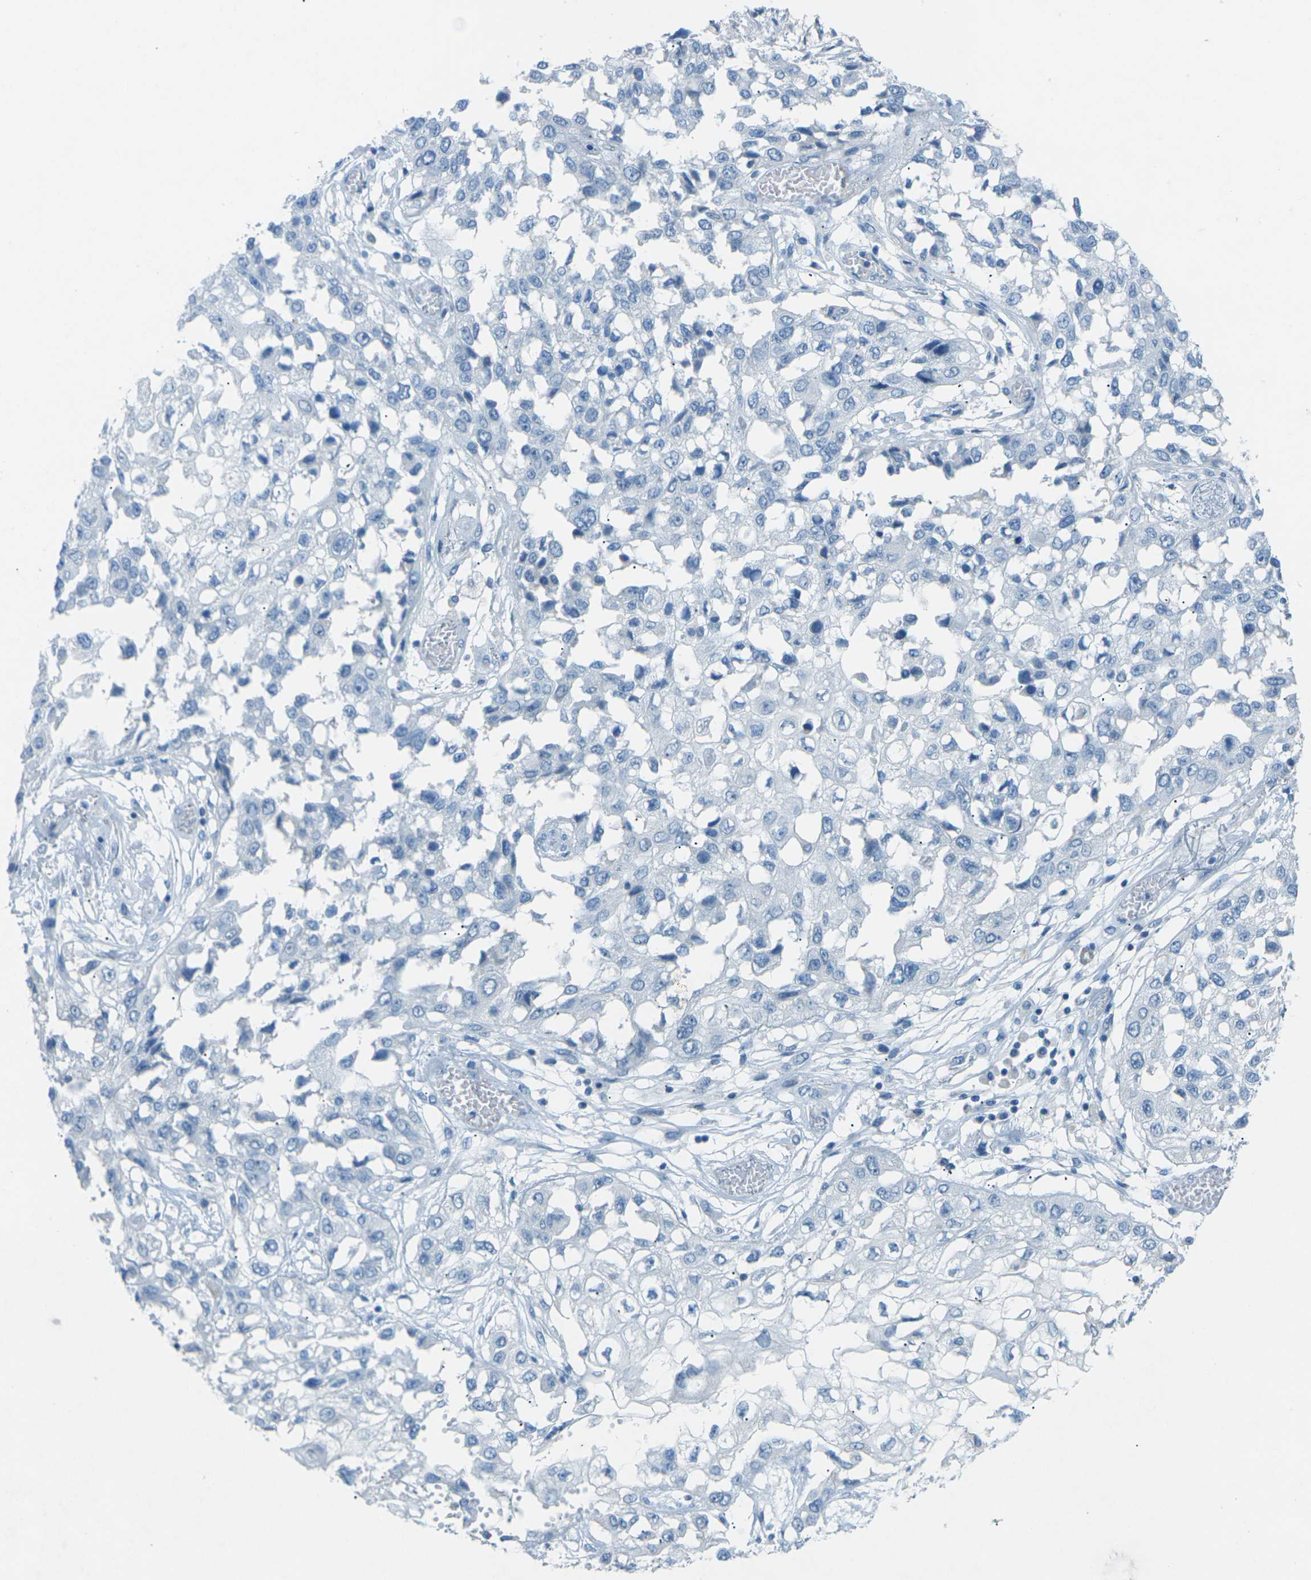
{"staining": {"intensity": "negative", "quantity": "none", "location": "none"}, "tissue": "lung cancer", "cell_type": "Tumor cells", "image_type": "cancer", "snomed": [{"axis": "morphology", "description": "Squamous cell carcinoma, NOS"}, {"axis": "topography", "description": "Lung"}], "caption": "DAB (3,3'-diaminobenzidine) immunohistochemical staining of human lung cancer shows no significant expression in tumor cells.", "gene": "CDH16", "patient": {"sex": "male", "age": 71}}